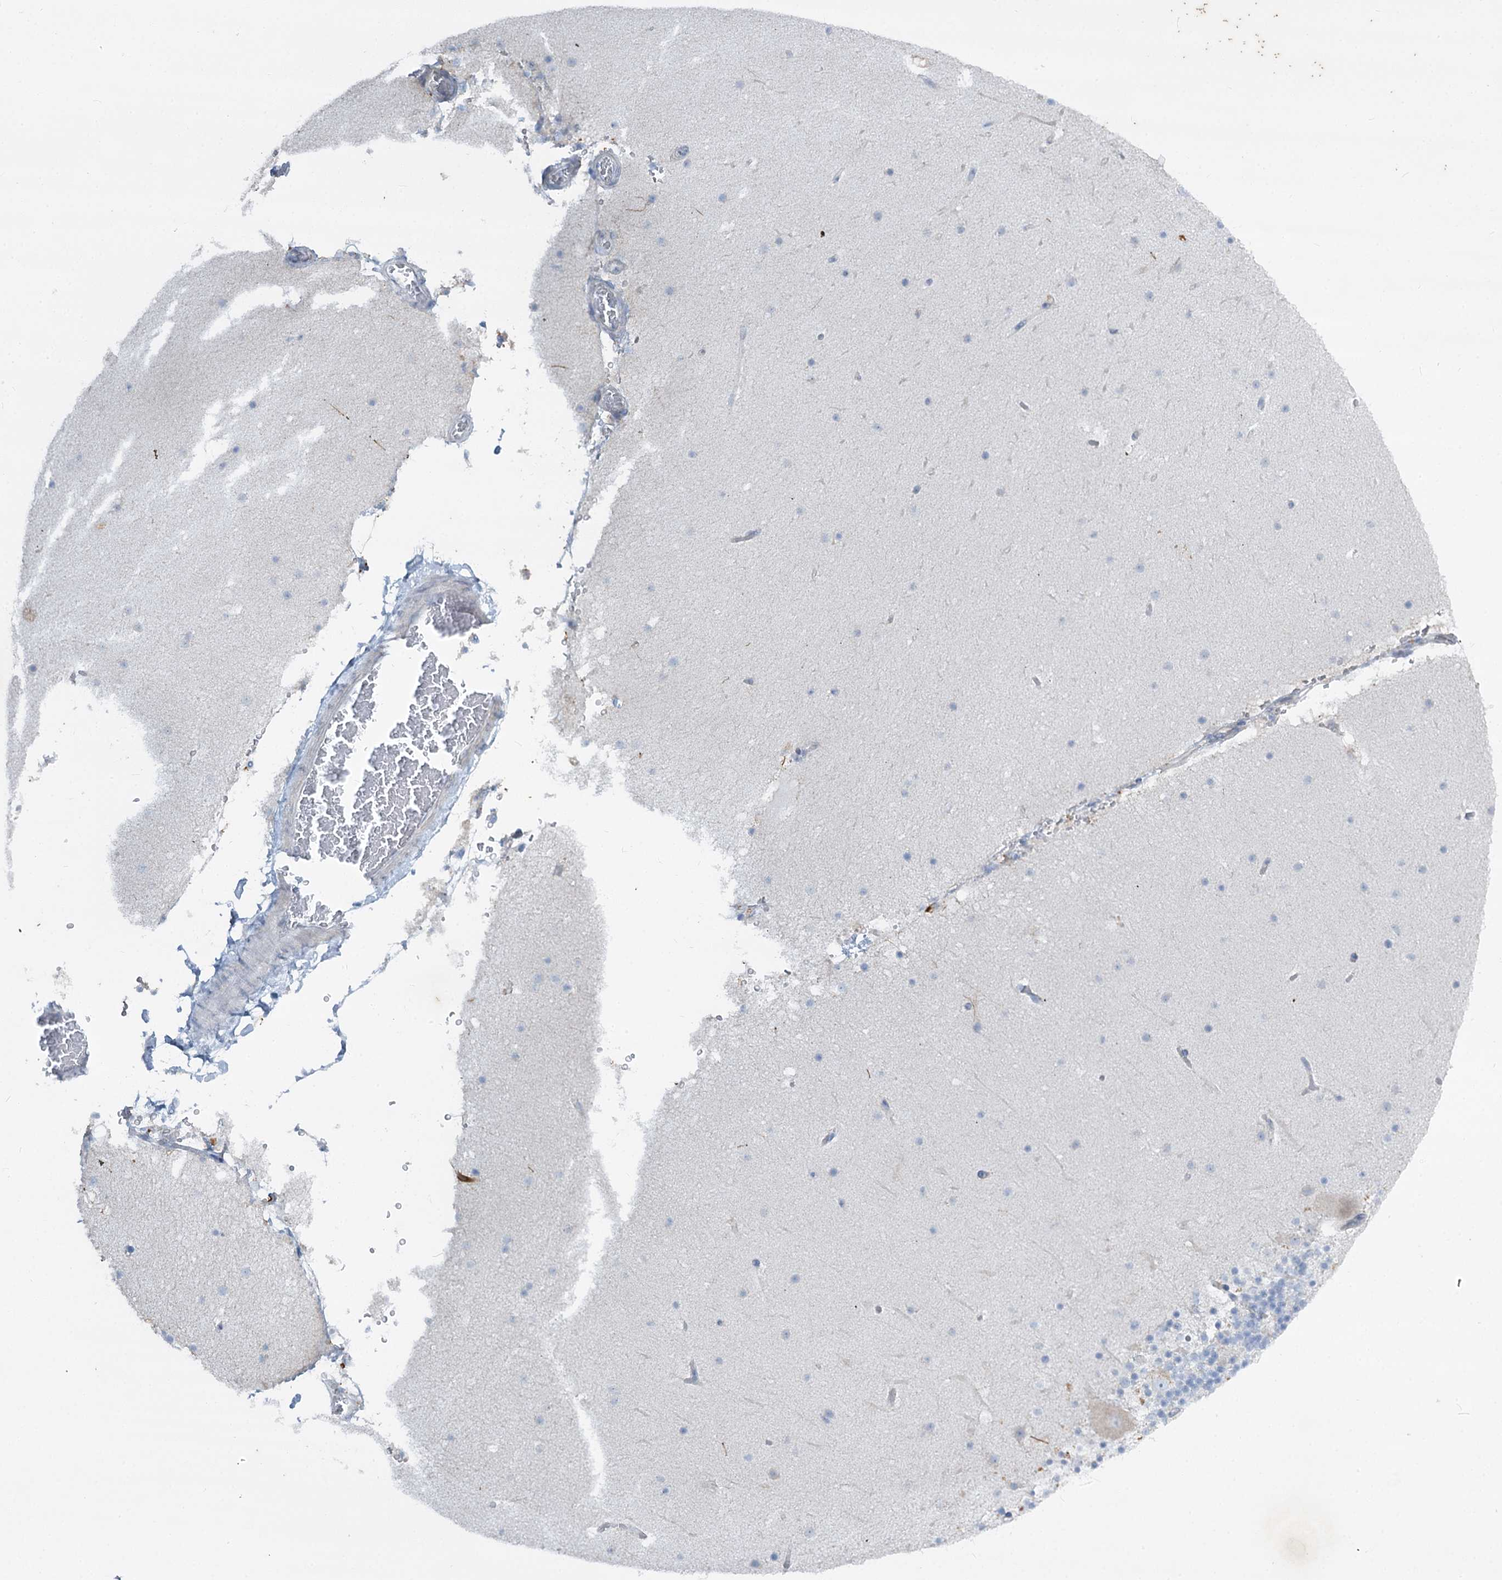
{"staining": {"intensity": "negative", "quantity": "none", "location": "none"}, "tissue": "cerebellum", "cell_type": "Cells in granular layer", "image_type": "normal", "snomed": [{"axis": "morphology", "description": "Normal tissue, NOS"}, {"axis": "topography", "description": "Cerebellum"}], "caption": "Immunohistochemistry (IHC) of unremarkable cerebellum shows no staining in cells in granular layer.", "gene": "ABITRAM", "patient": {"sex": "male", "age": 57}}